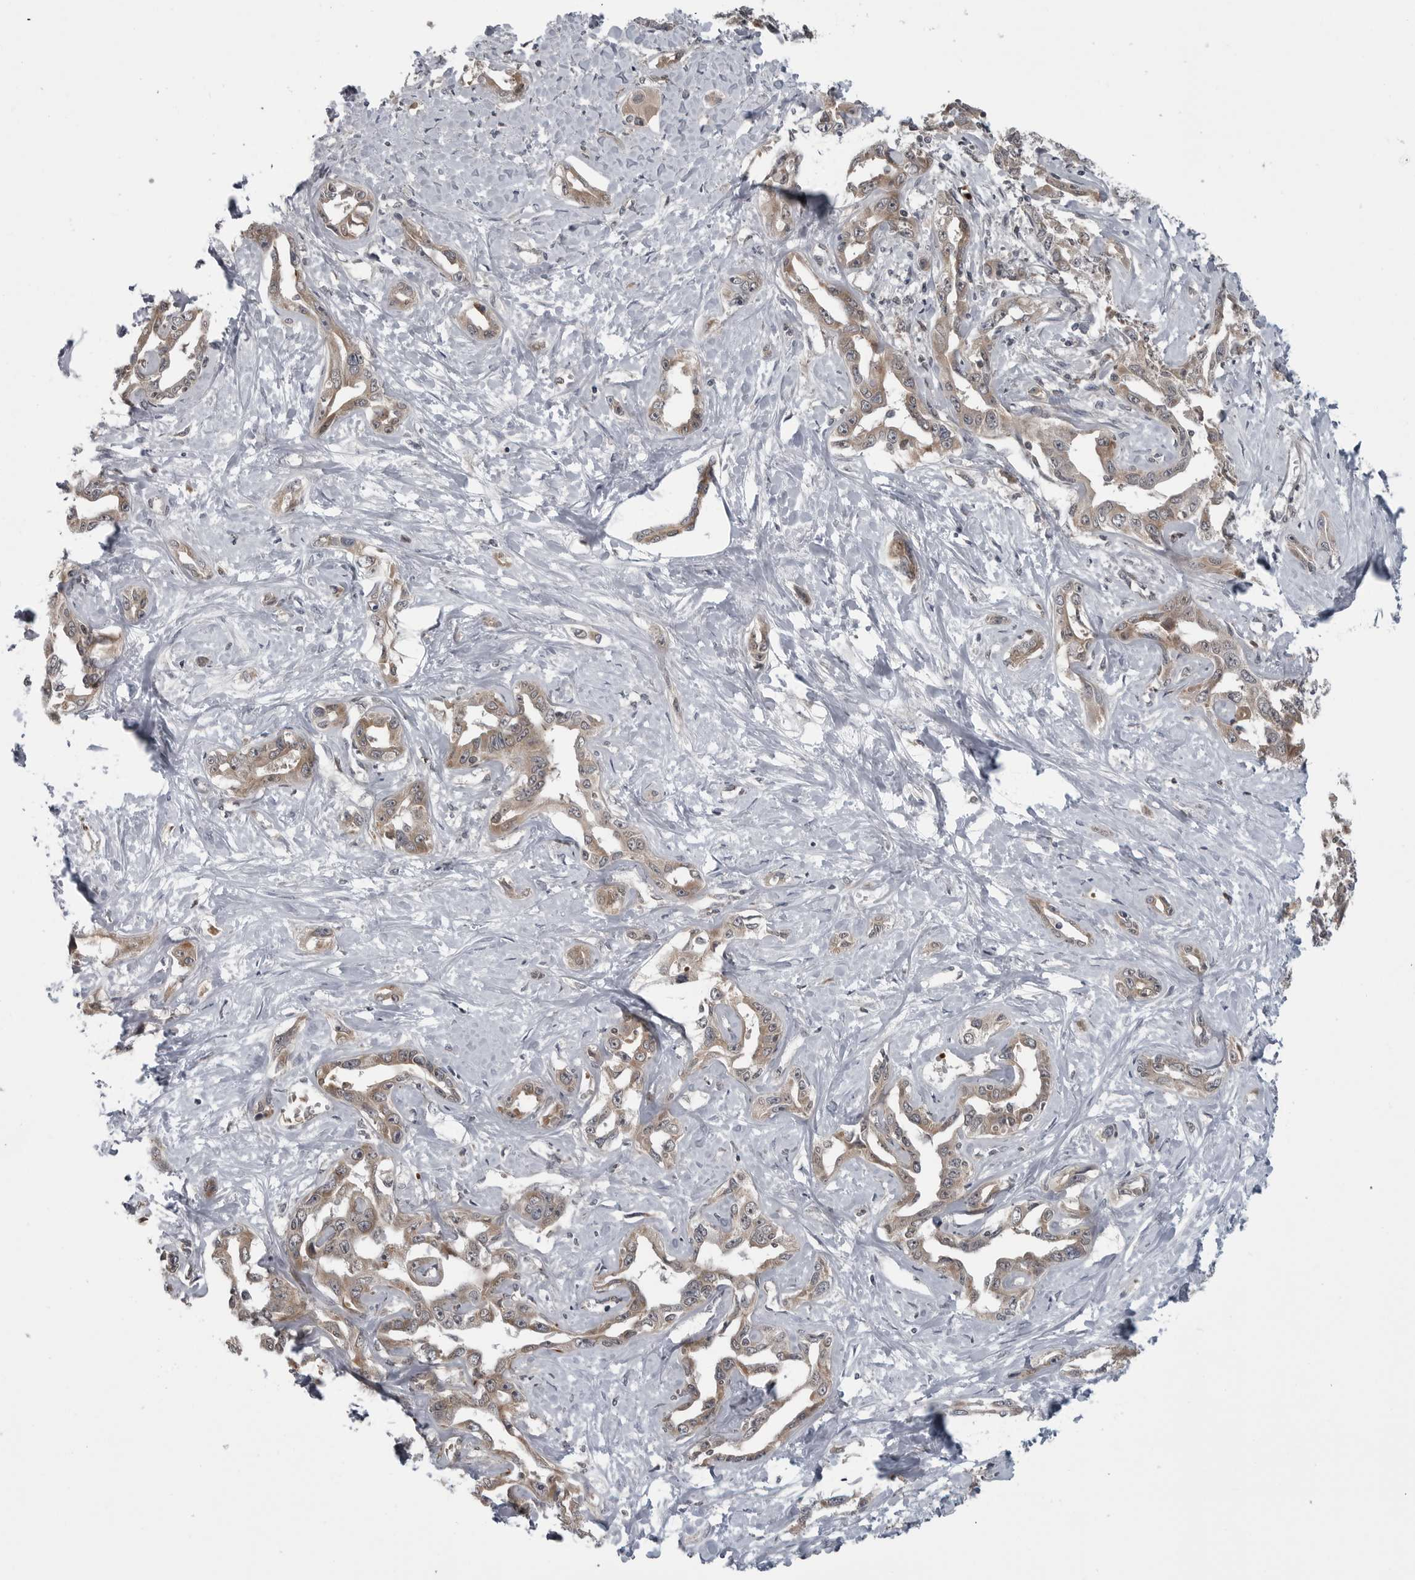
{"staining": {"intensity": "moderate", "quantity": ">75%", "location": "cytoplasmic/membranous"}, "tissue": "liver cancer", "cell_type": "Tumor cells", "image_type": "cancer", "snomed": [{"axis": "morphology", "description": "Cholangiocarcinoma"}, {"axis": "topography", "description": "Liver"}], "caption": "IHC of liver cancer demonstrates medium levels of moderate cytoplasmic/membranous staining in approximately >75% of tumor cells.", "gene": "FAAP100", "patient": {"sex": "male", "age": 59}}